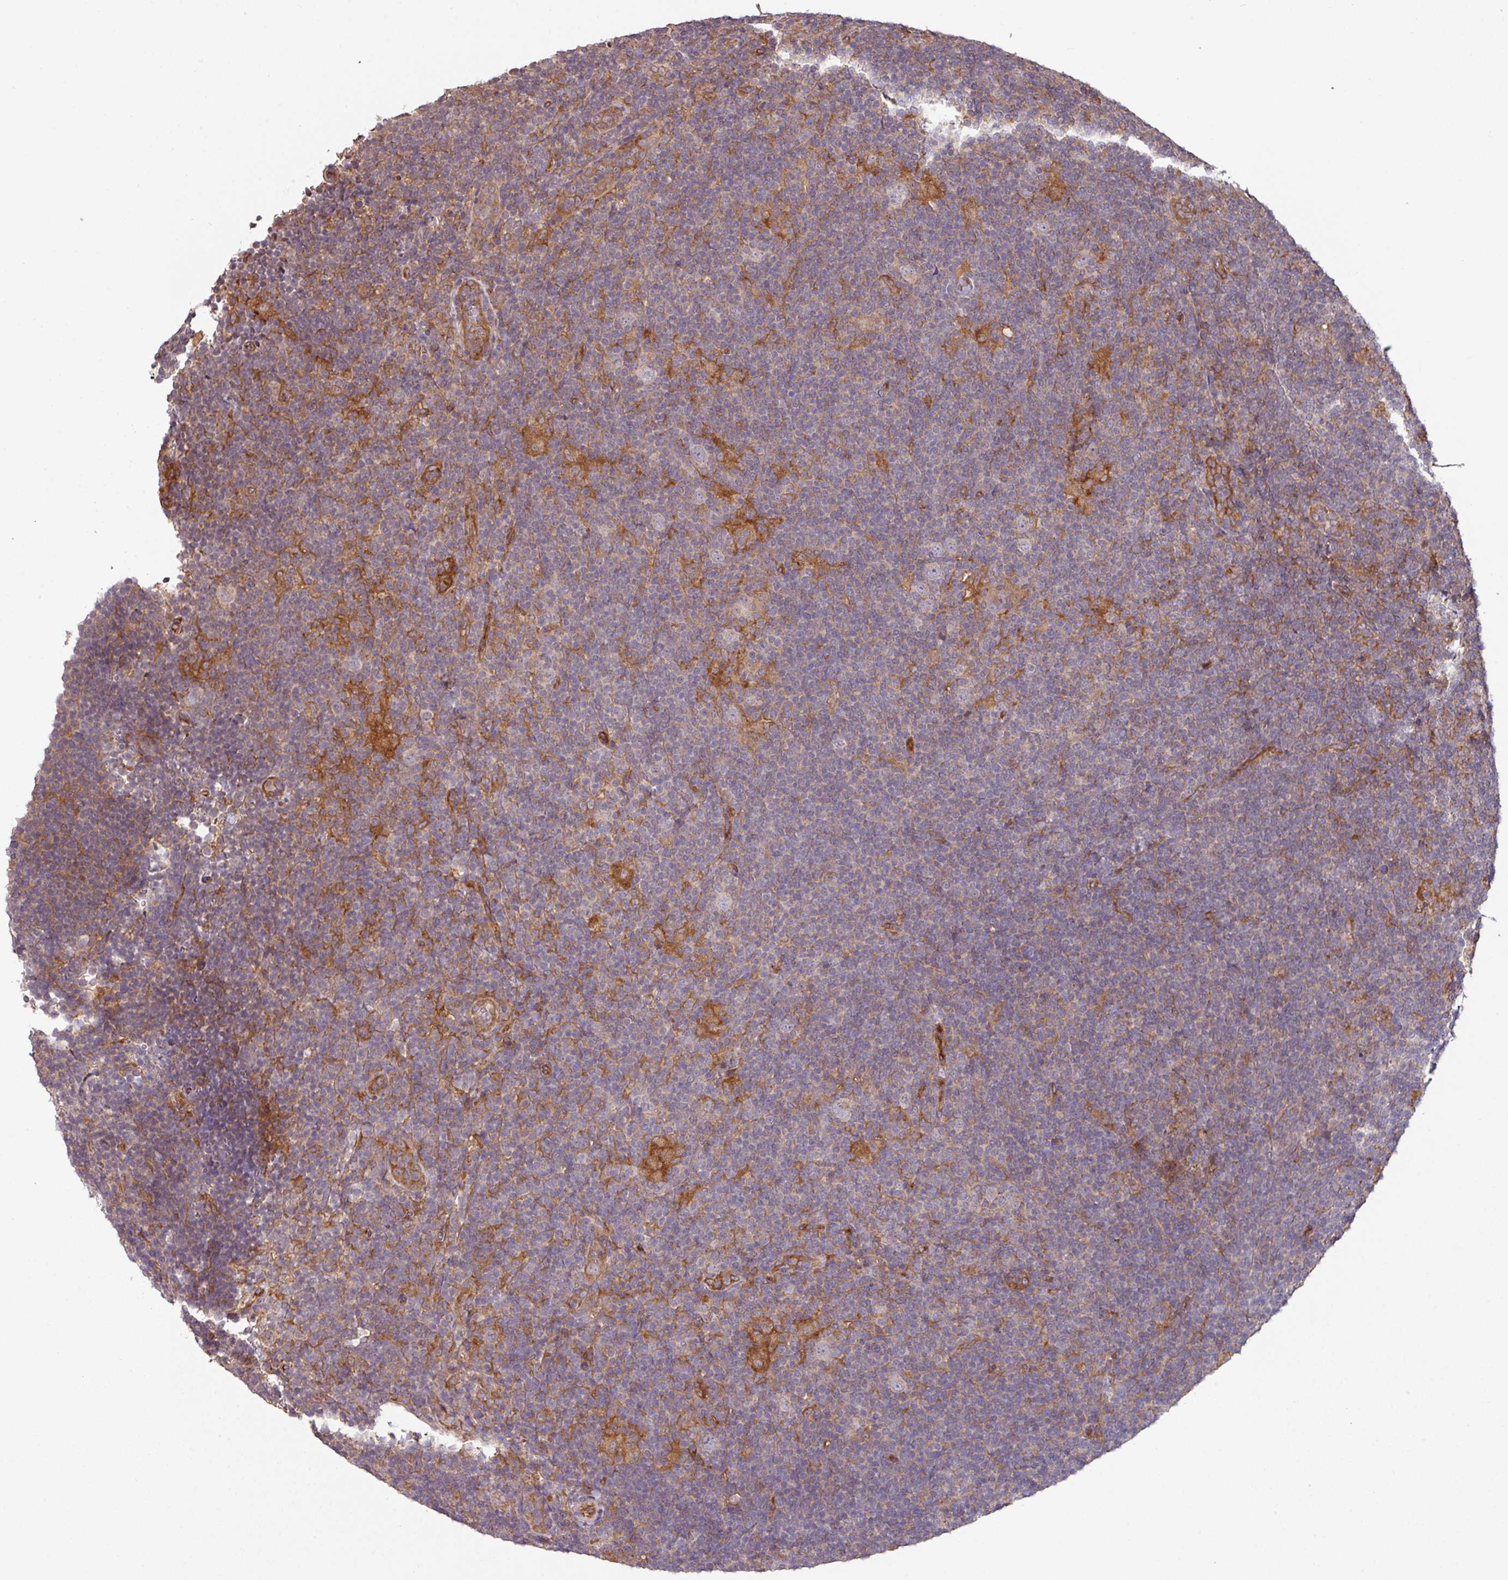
{"staining": {"intensity": "negative", "quantity": "none", "location": "none"}, "tissue": "lymphoma", "cell_type": "Tumor cells", "image_type": "cancer", "snomed": [{"axis": "morphology", "description": "Hodgkin's disease, NOS"}, {"axis": "topography", "description": "Lymph node"}], "caption": "Tumor cells are negative for brown protein staining in Hodgkin's disease.", "gene": "CYFIP2", "patient": {"sex": "female", "age": 57}}